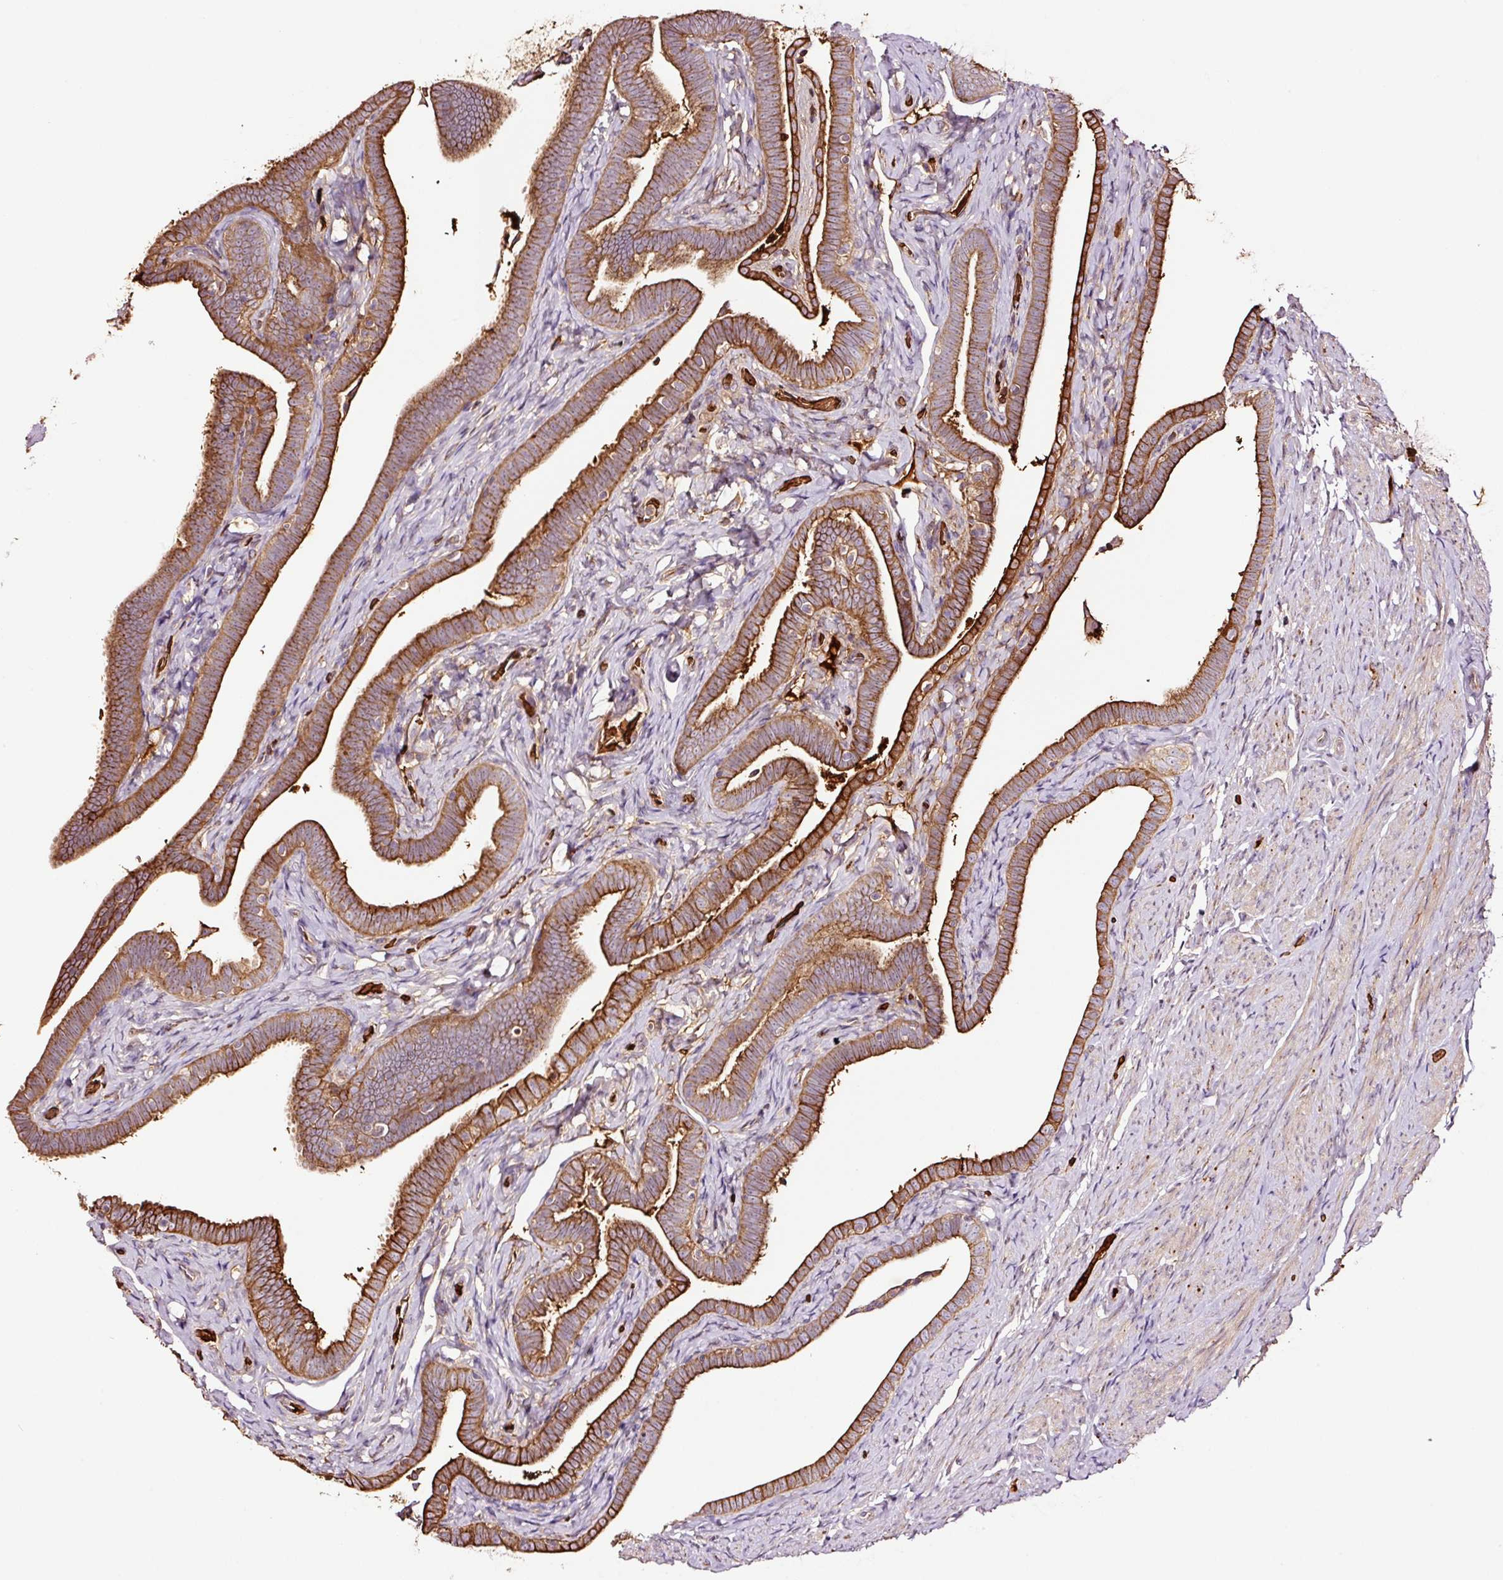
{"staining": {"intensity": "strong", "quantity": ">75%", "location": "cytoplasmic/membranous"}, "tissue": "fallopian tube", "cell_type": "Glandular cells", "image_type": "normal", "snomed": [{"axis": "morphology", "description": "Normal tissue, NOS"}, {"axis": "topography", "description": "Fallopian tube"}], "caption": "This photomicrograph displays immunohistochemistry staining of unremarkable human fallopian tube, with high strong cytoplasmic/membranous expression in approximately >75% of glandular cells.", "gene": "PGLYRP2", "patient": {"sex": "female", "age": 69}}